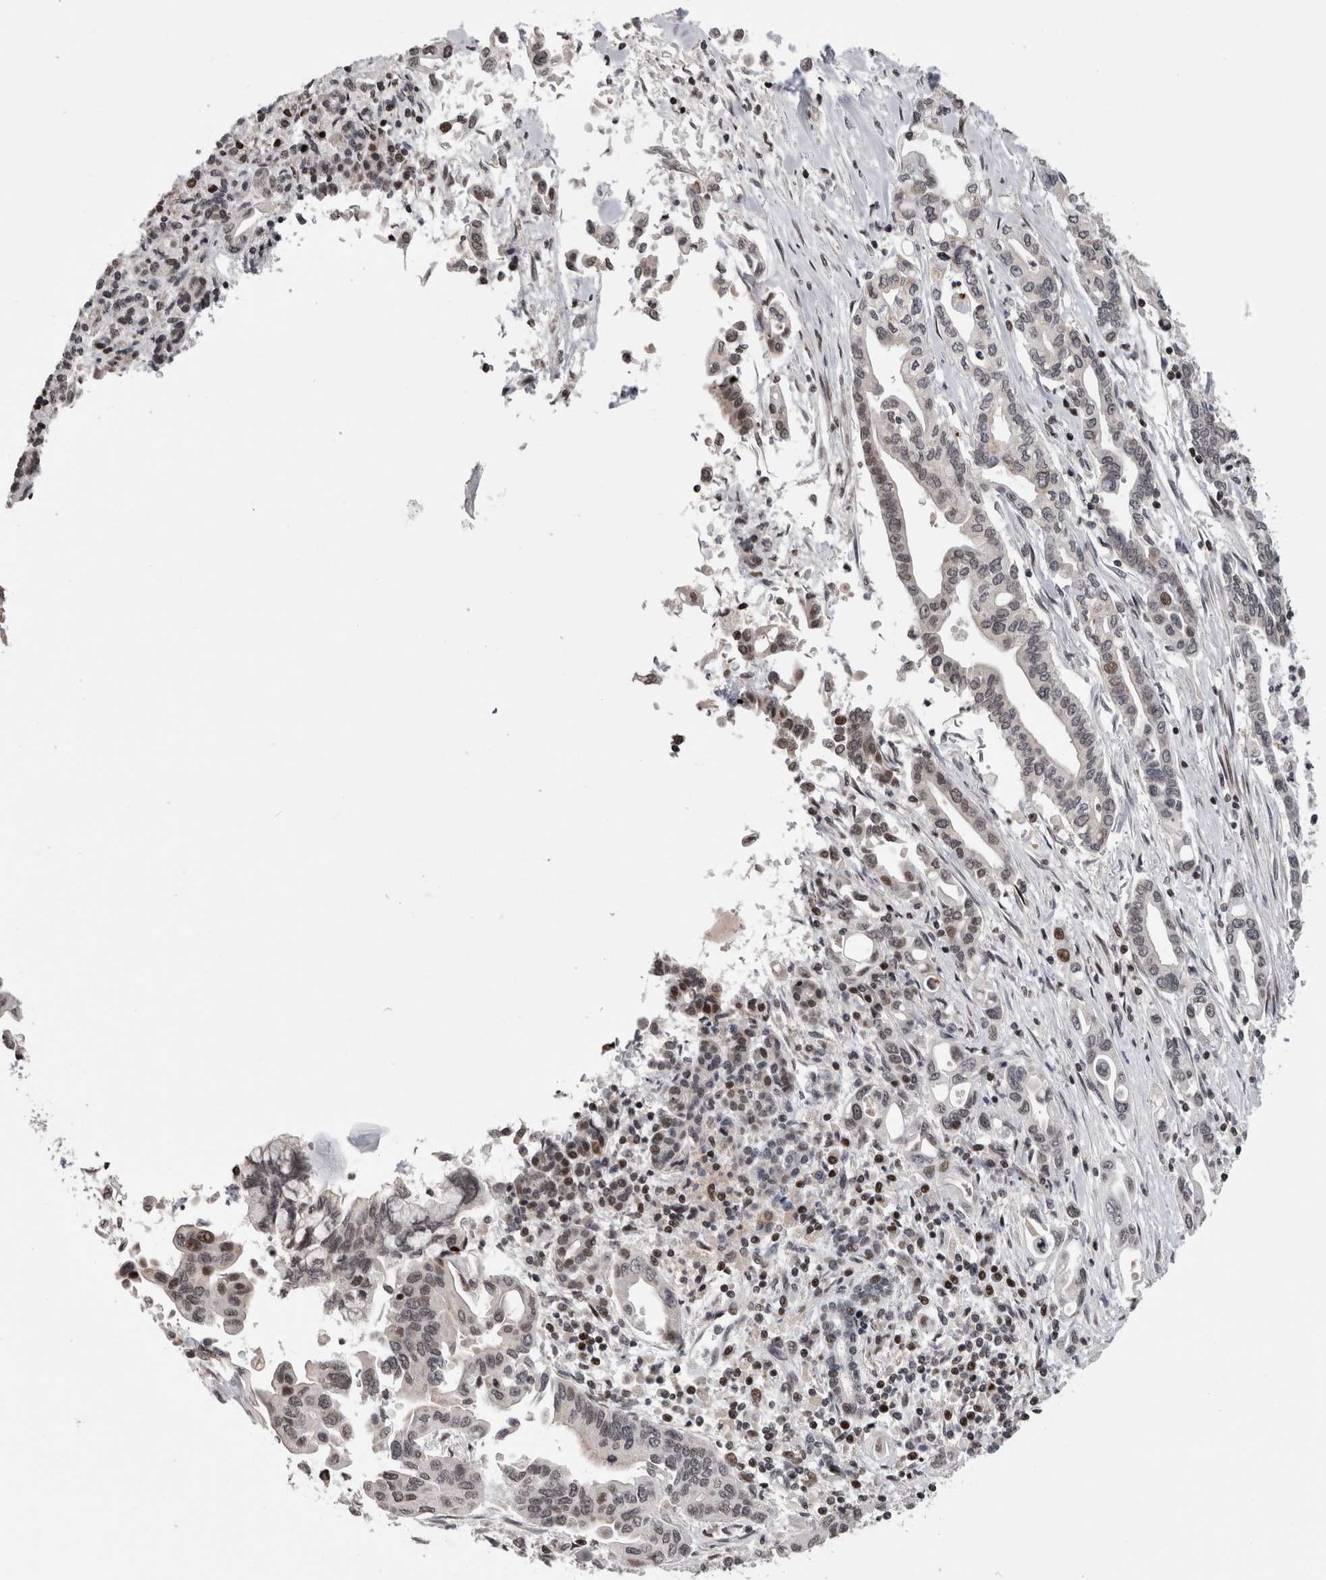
{"staining": {"intensity": "weak", "quantity": "<25%", "location": "nuclear"}, "tissue": "pancreatic cancer", "cell_type": "Tumor cells", "image_type": "cancer", "snomed": [{"axis": "morphology", "description": "Adenocarcinoma, NOS"}, {"axis": "topography", "description": "Pancreas"}], "caption": "Immunohistochemical staining of human pancreatic cancer (adenocarcinoma) shows no significant positivity in tumor cells. Brightfield microscopy of immunohistochemistry stained with DAB (3,3'-diaminobenzidine) (brown) and hematoxylin (blue), captured at high magnification.", "gene": "ZBTB11", "patient": {"sex": "female", "age": 57}}